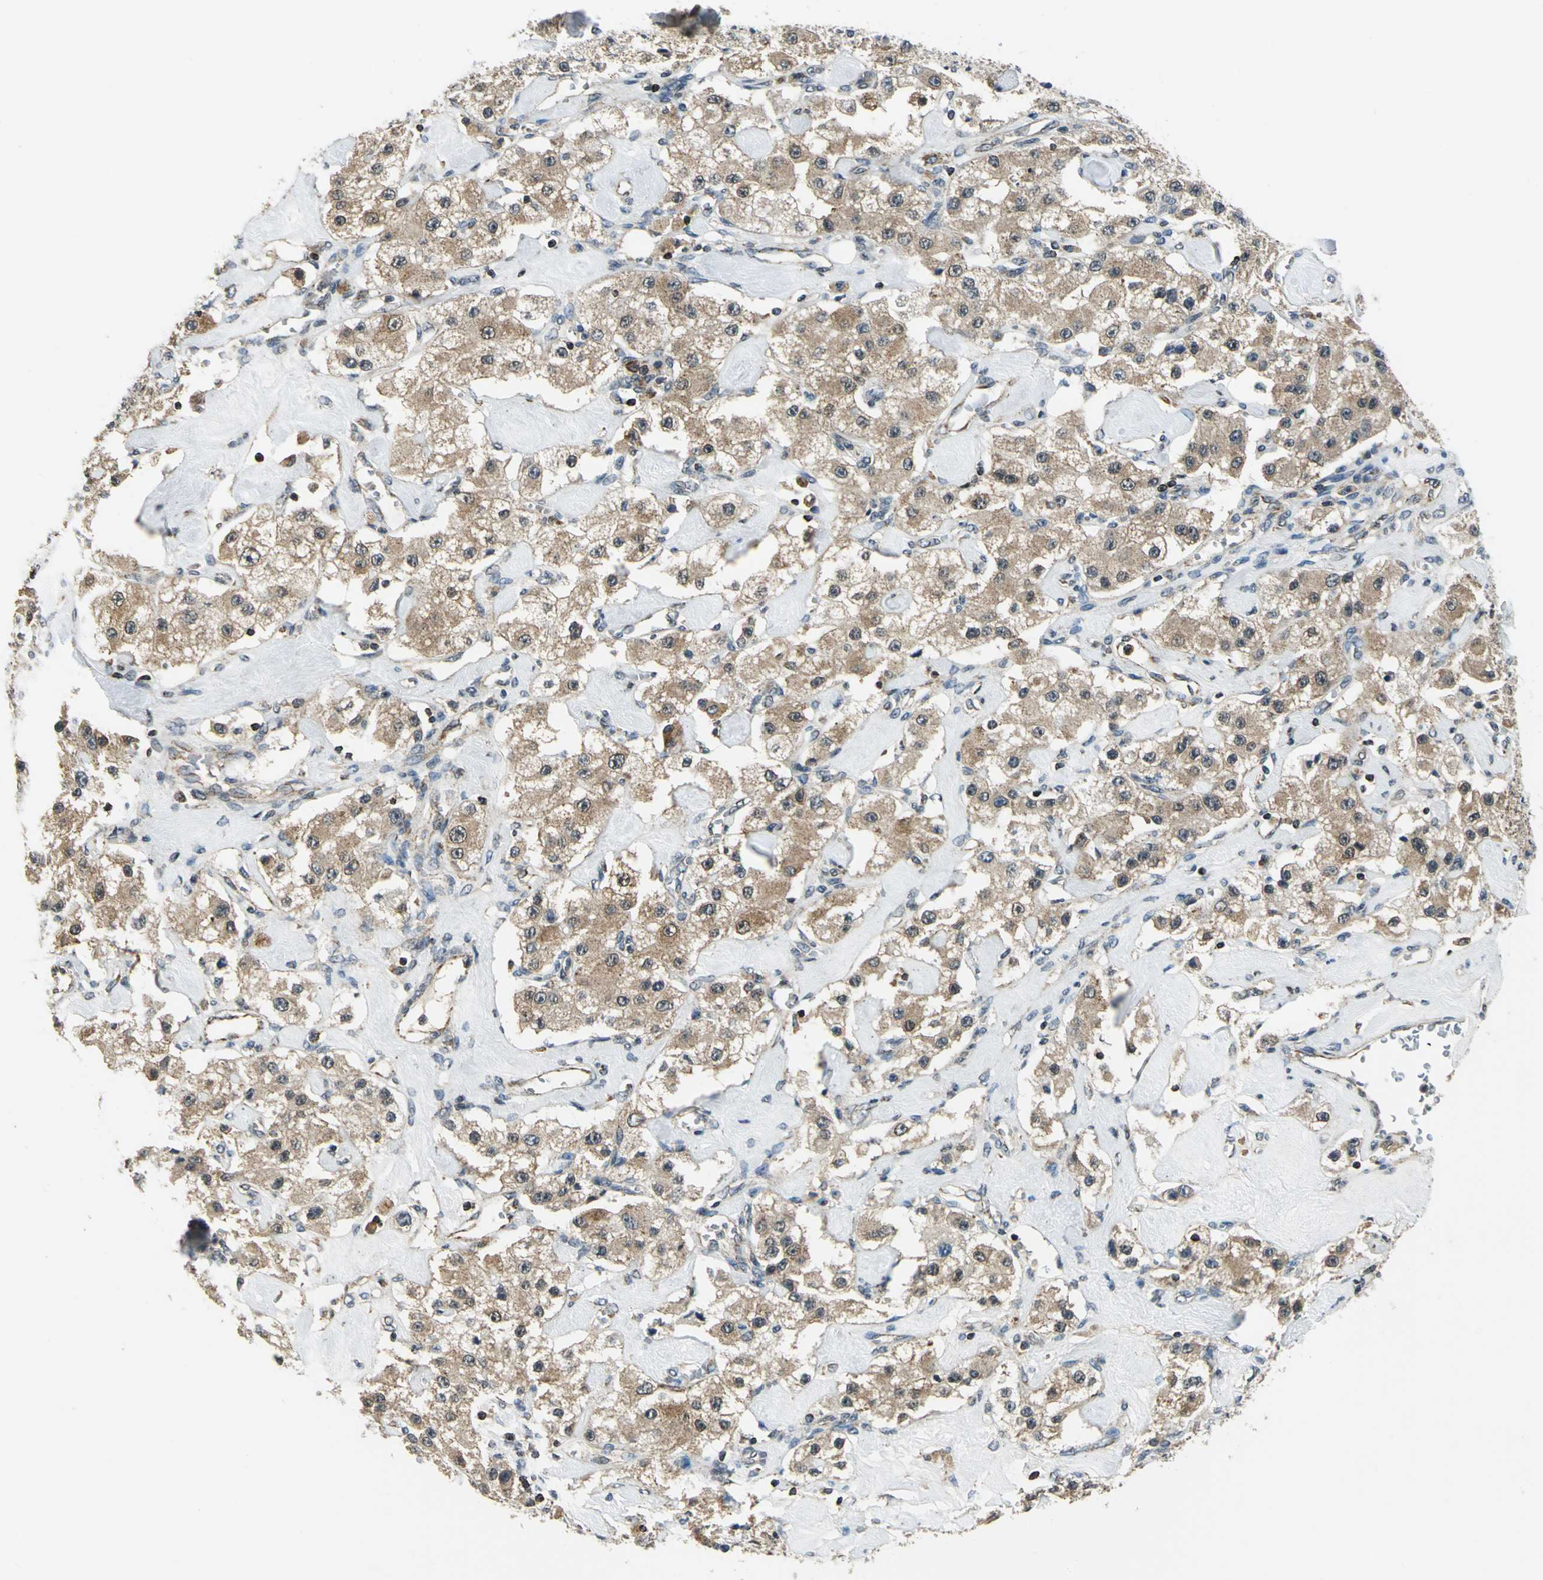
{"staining": {"intensity": "moderate", "quantity": ">75%", "location": "cytoplasmic/membranous"}, "tissue": "carcinoid", "cell_type": "Tumor cells", "image_type": "cancer", "snomed": [{"axis": "morphology", "description": "Carcinoid, malignant, NOS"}, {"axis": "topography", "description": "Pancreas"}], "caption": "Human carcinoid (malignant) stained with a protein marker shows moderate staining in tumor cells.", "gene": "NUDT2", "patient": {"sex": "male", "age": 41}}